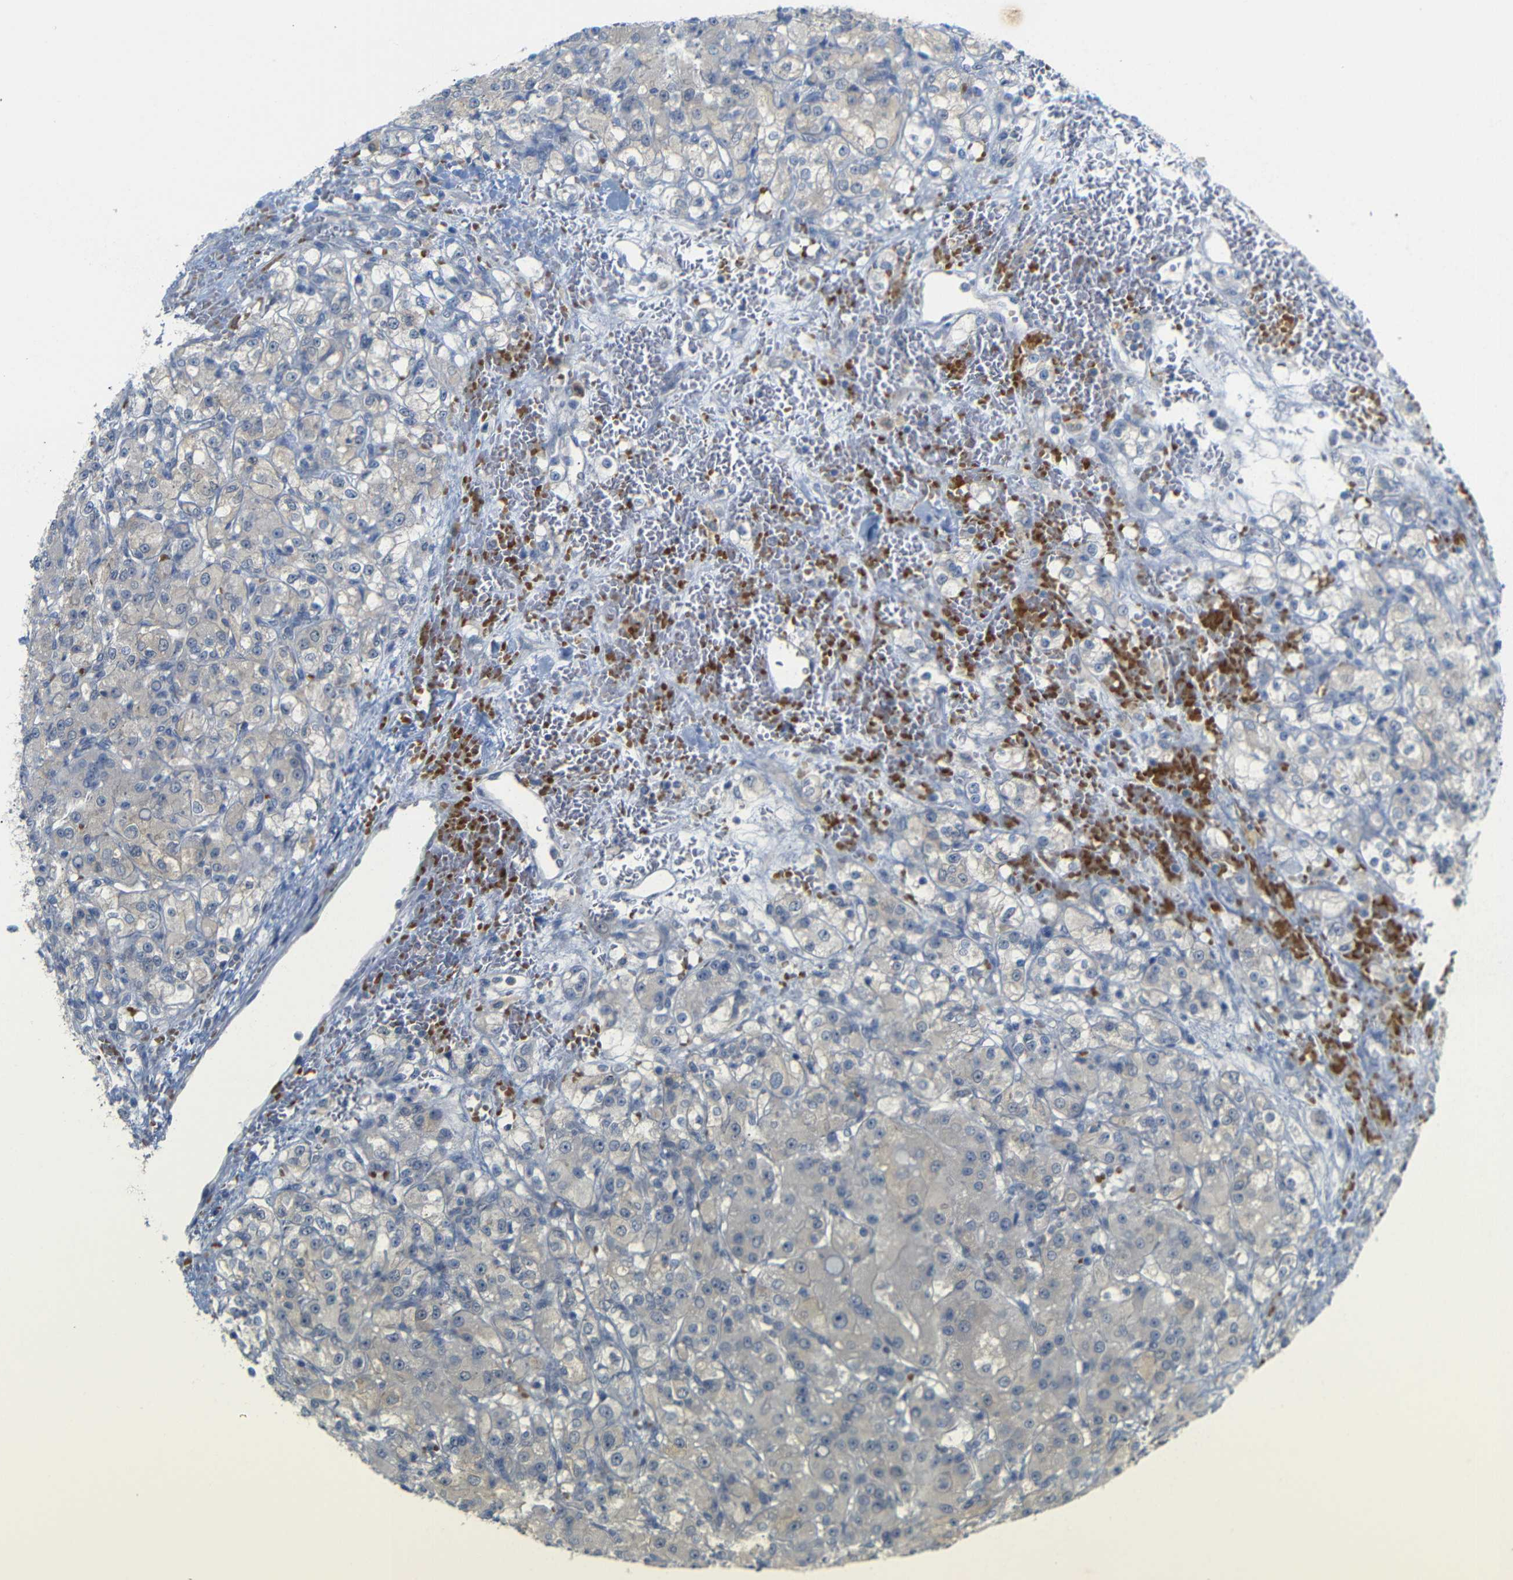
{"staining": {"intensity": "weak", "quantity": "<25%", "location": "cytoplasmic/membranous"}, "tissue": "renal cancer", "cell_type": "Tumor cells", "image_type": "cancer", "snomed": [{"axis": "morphology", "description": "Normal tissue, NOS"}, {"axis": "morphology", "description": "Adenocarcinoma, NOS"}, {"axis": "topography", "description": "Kidney"}], "caption": "The photomicrograph reveals no staining of tumor cells in renal cancer.", "gene": "TBC1D32", "patient": {"sex": "male", "age": 61}}